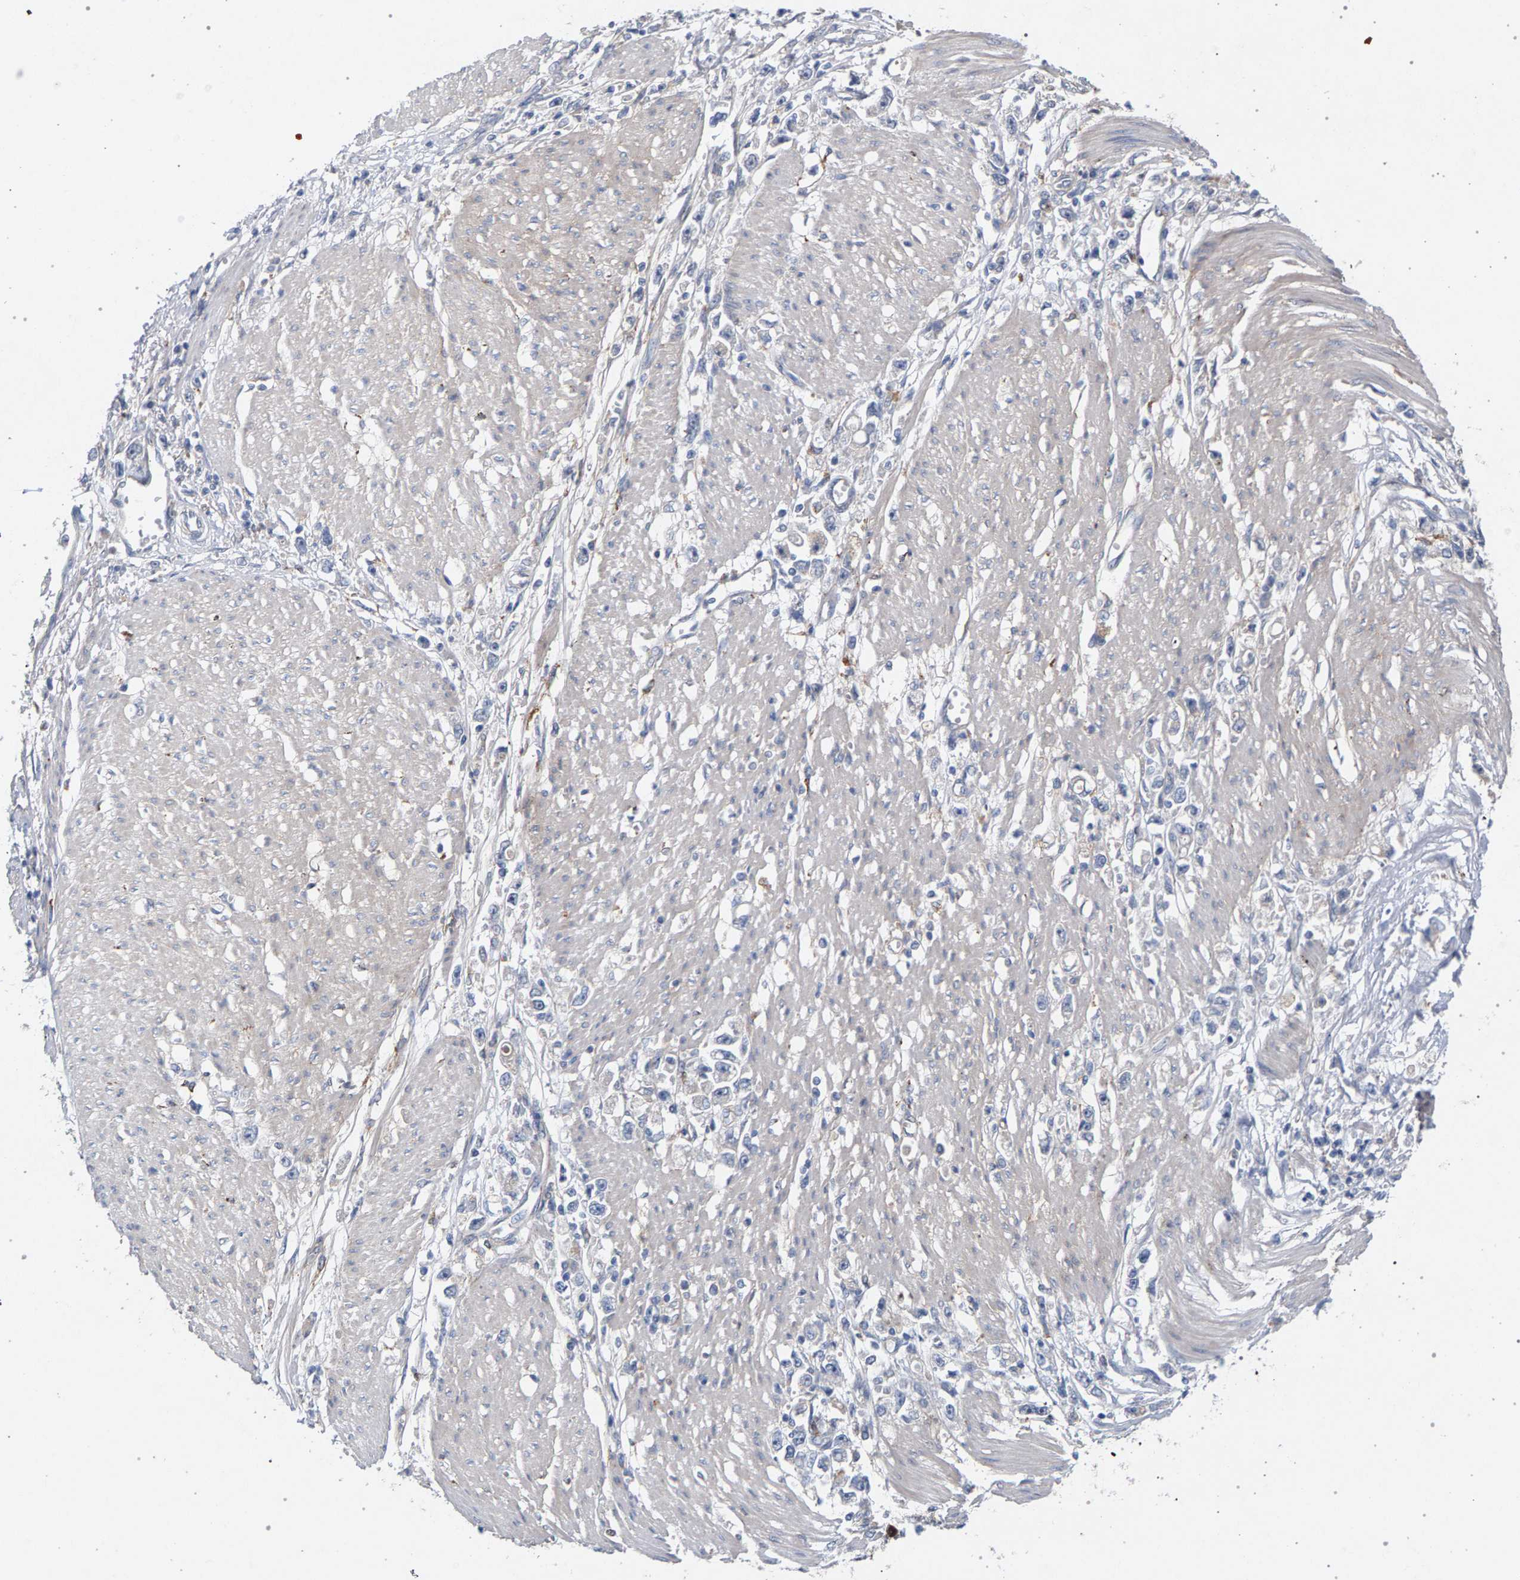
{"staining": {"intensity": "negative", "quantity": "none", "location": "none"}, "tissue": "stomach cancer", "cell_type": "Tumor cells", "image_type": "cancer", "snomed": [{"axis": "morphology", "description": "Adenocarcinoma, NOS"}, {"axis": "topography", "description": "Stomach"}], "caption": "Tumor cells are negative for brown protein staining in adenocarcinoma (stomach).", "gene": "MAMDC2", "patient": {"sex": "female", "age": 59}}